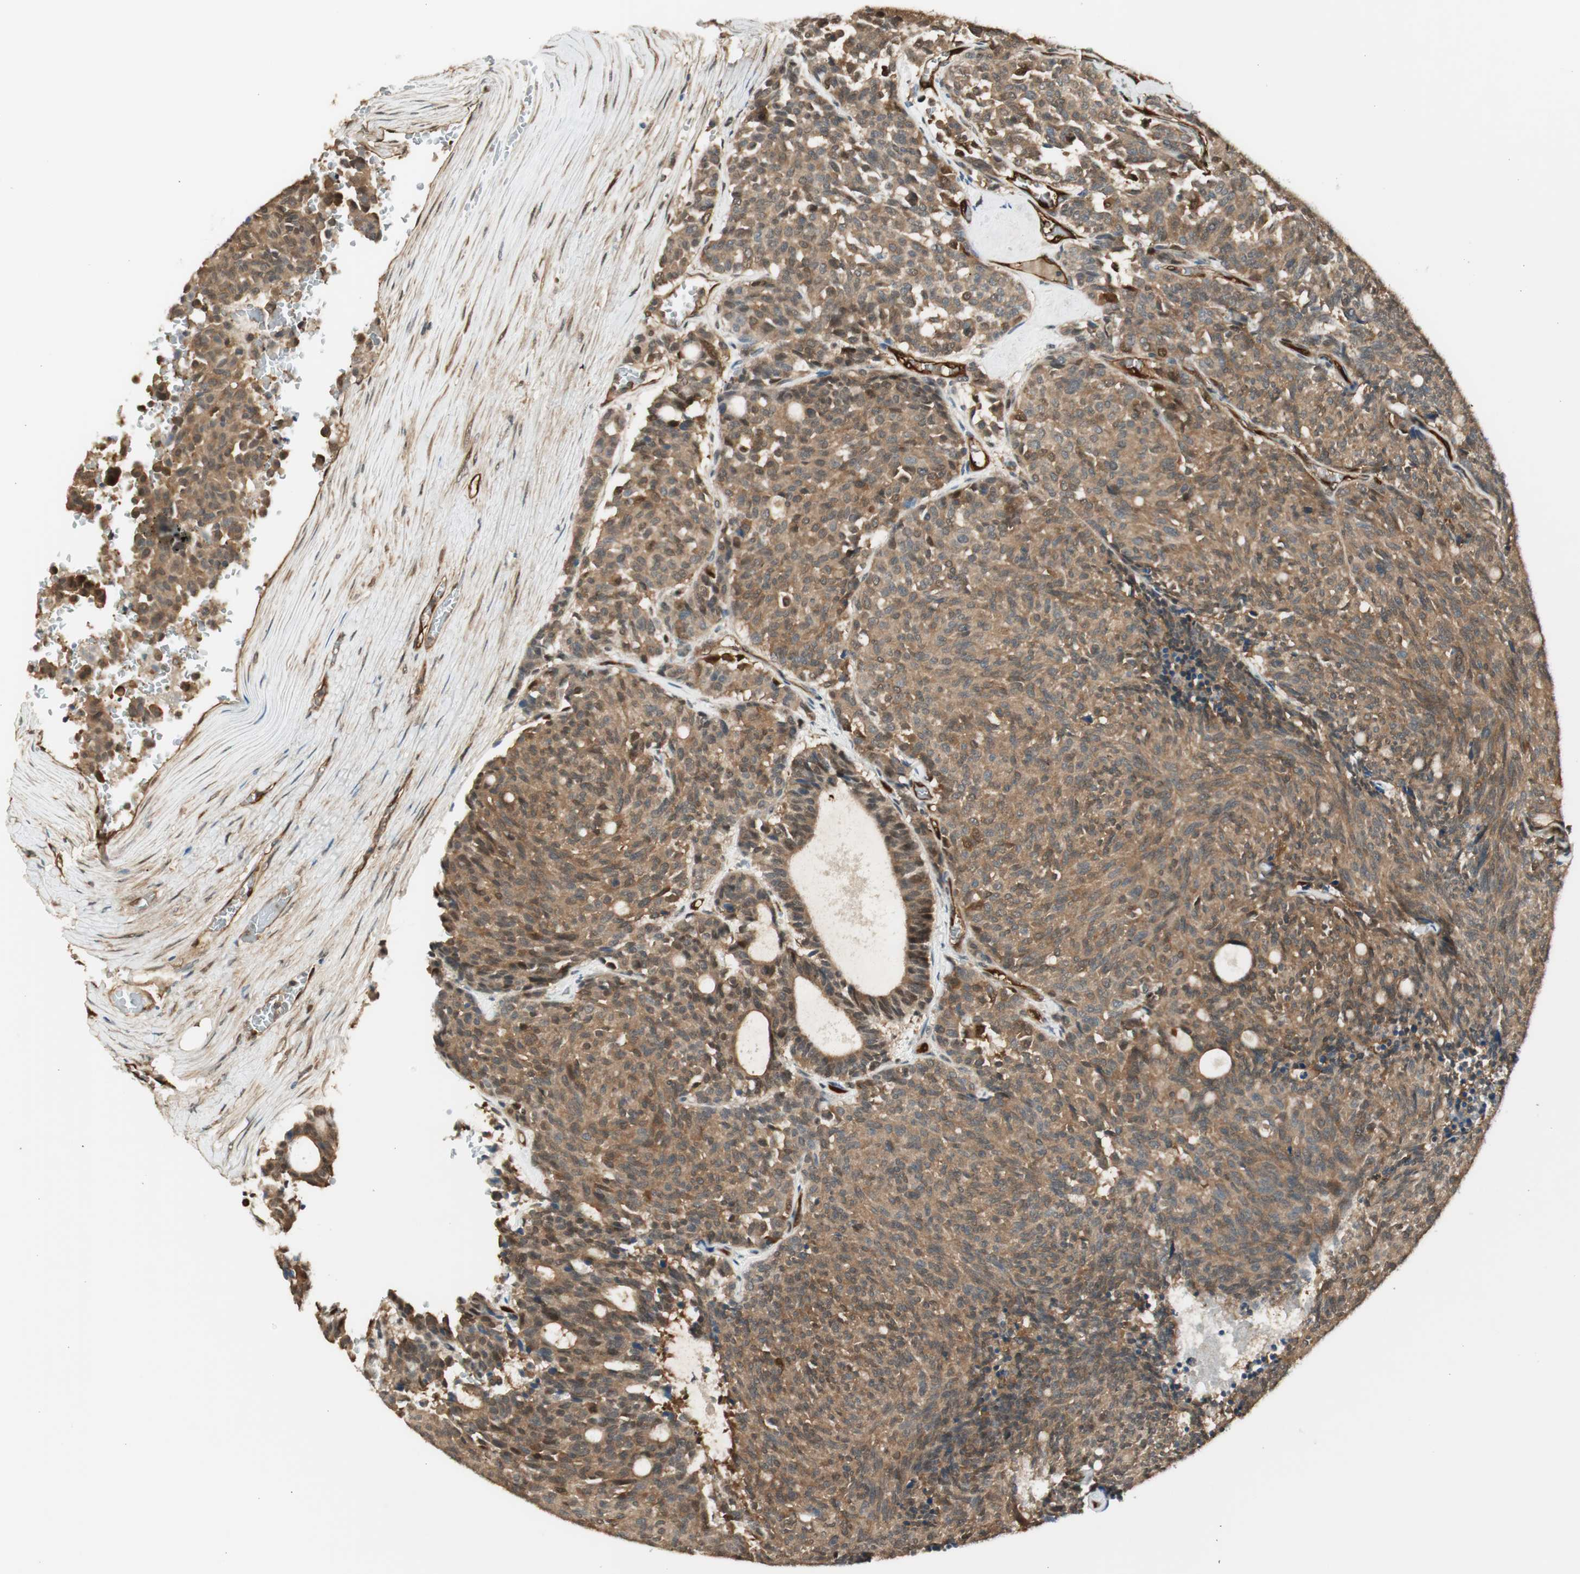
{"staining": {"intensity": "moderate", "quantity": ">75%", "location": "cytoplasmic/membranous"}, "tissue": "carcinoid", "cell_type": "Tumor cells", "image_type": "cancer", "snomed": [{"axis": "morphology", "description": "Carcinoid, malignant, NOS"}, {"axis": "topography", "description": "Pancreas"}], "caption": "A photomicrograph of carcinoid stained for a protein demonstrates moderate cytoplasmic/membranous brown staining in tumor cells.", "gene": "SERPINB6", "patient": {"sex": "female", "age": 54}}